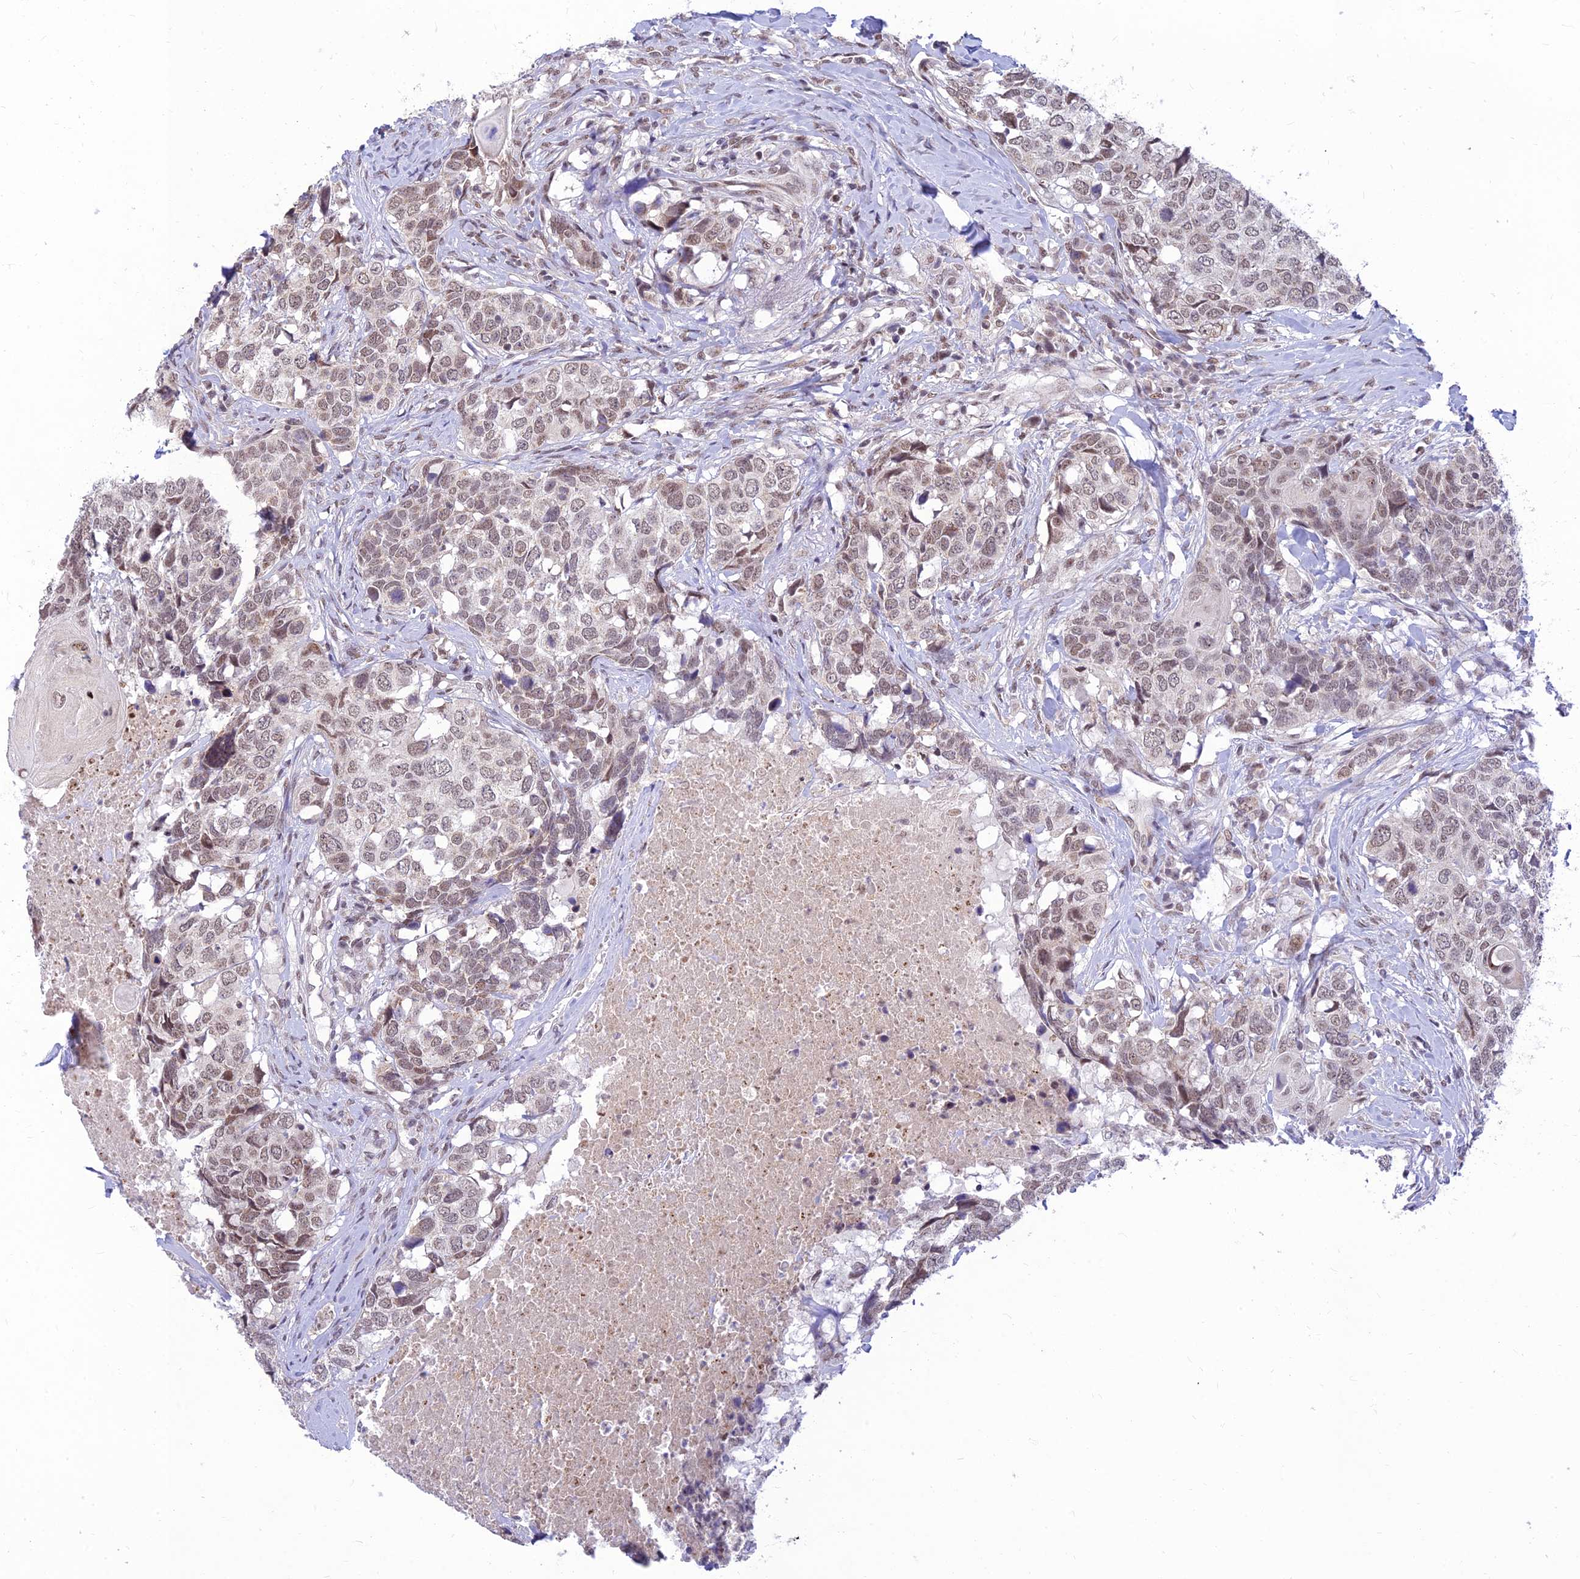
{"staining": {"intensity": "weak", "quantity": ">75%", "location": "nuclear"}, "tissue": "head and neck cancer", "cell_type": "Tumor cells", "image_type": "cancer", "snomed": [{"axis": "morphology", "description": "Squamous cell carcinoma, NOS"}, {"axis": "topography", "description": "Head-Neck"}], "caption": "The immunohistochemical stain shows weak nuclear staining in tumor cells of squamous cell carcinoma (head and neck) tissue. (DAB IHC with brightfield microscopy, high magnification).", "gene": "MICOS13", "patient": {"sex": "male", "age": 66}}